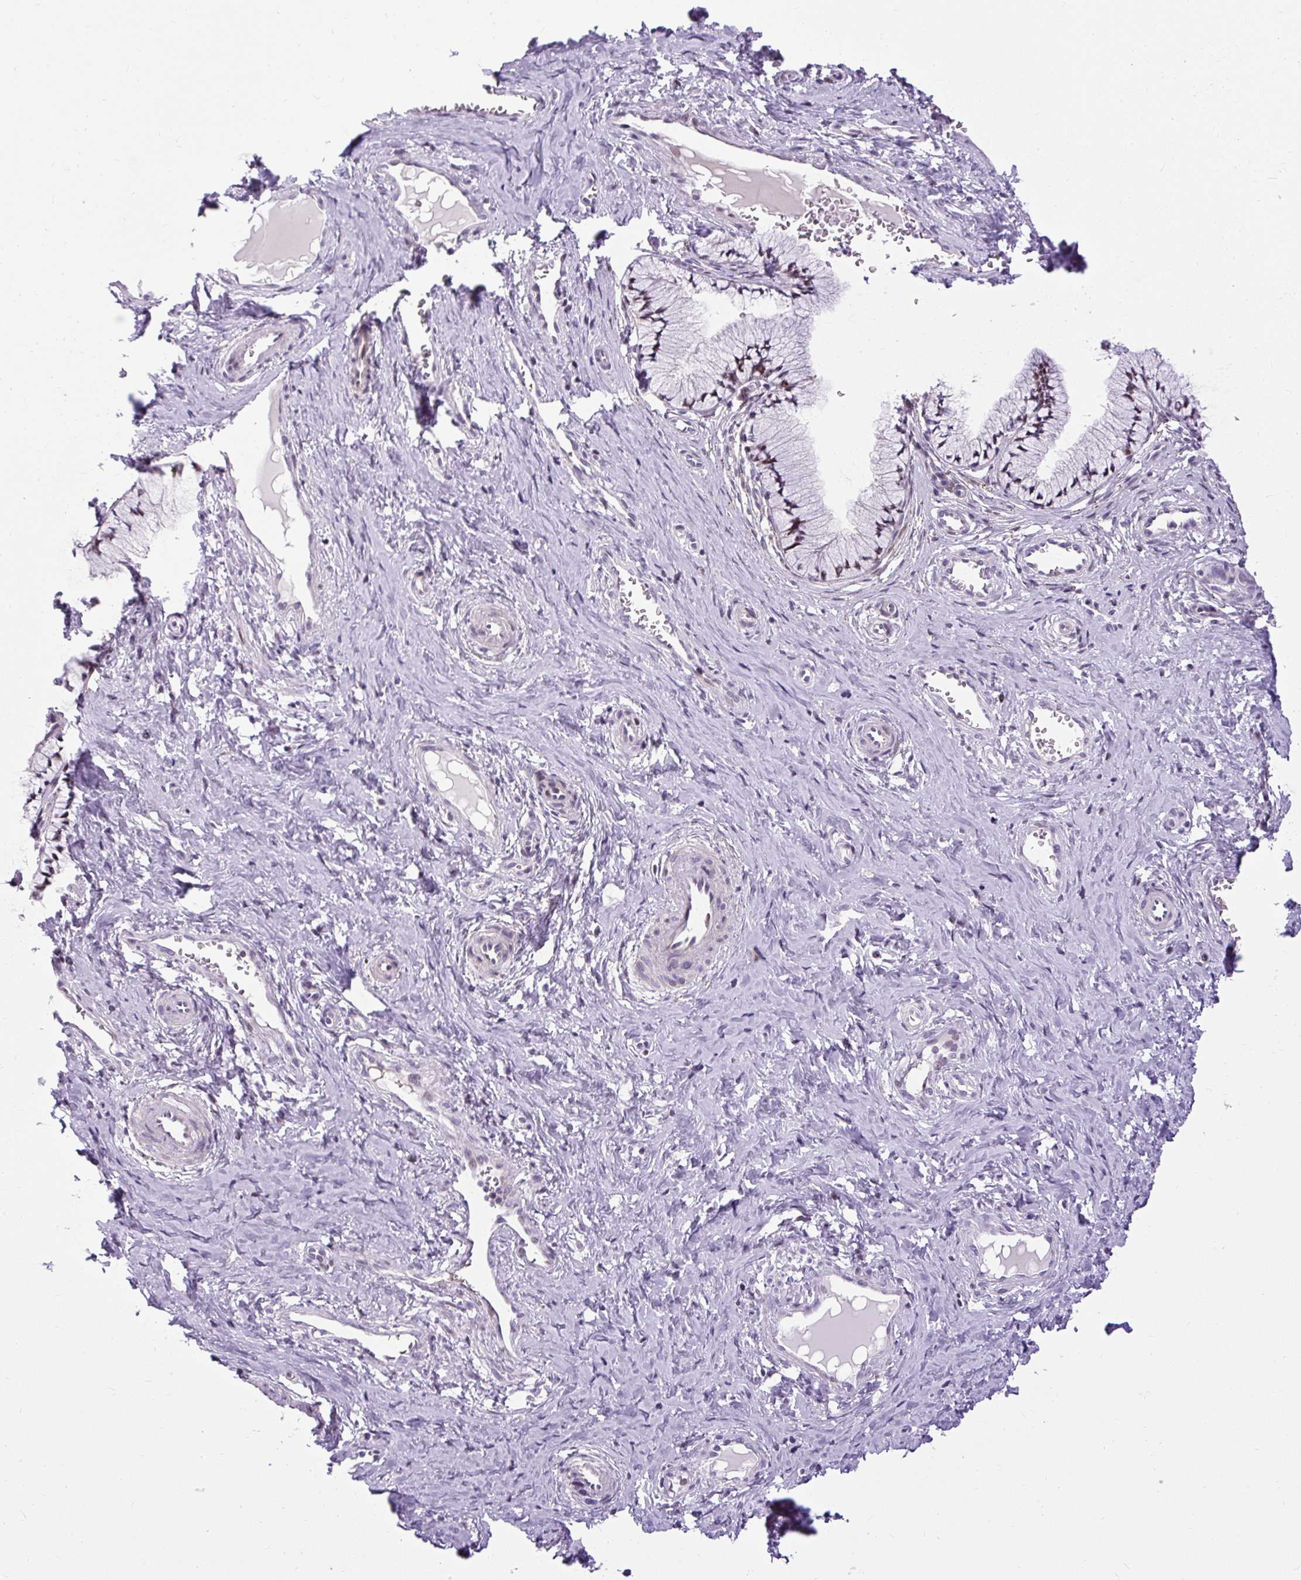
{"staining": {"intensity": "moderate", "quantity": "25%-75%", "location": "nuclear"}, "tissue": "cervix", "cell_type": "Glandular cells", "image_type": "normal", "snomed": [{"axis": "morphology", "description": "Normal tissue, NOS"}, {"axis": "topography", "description": "Cervix"}], "caption": "A histopathology image of human cervix stained for a protein demonstrates moderate nuclear brown staining in glandular cells. (Stains: DAB in brown, nuclei in blue, Microscopy: brightfield microscopy at high magnification).", "gene": "ARHGEF18", "patient": {"sex": "female", "age": 36}}